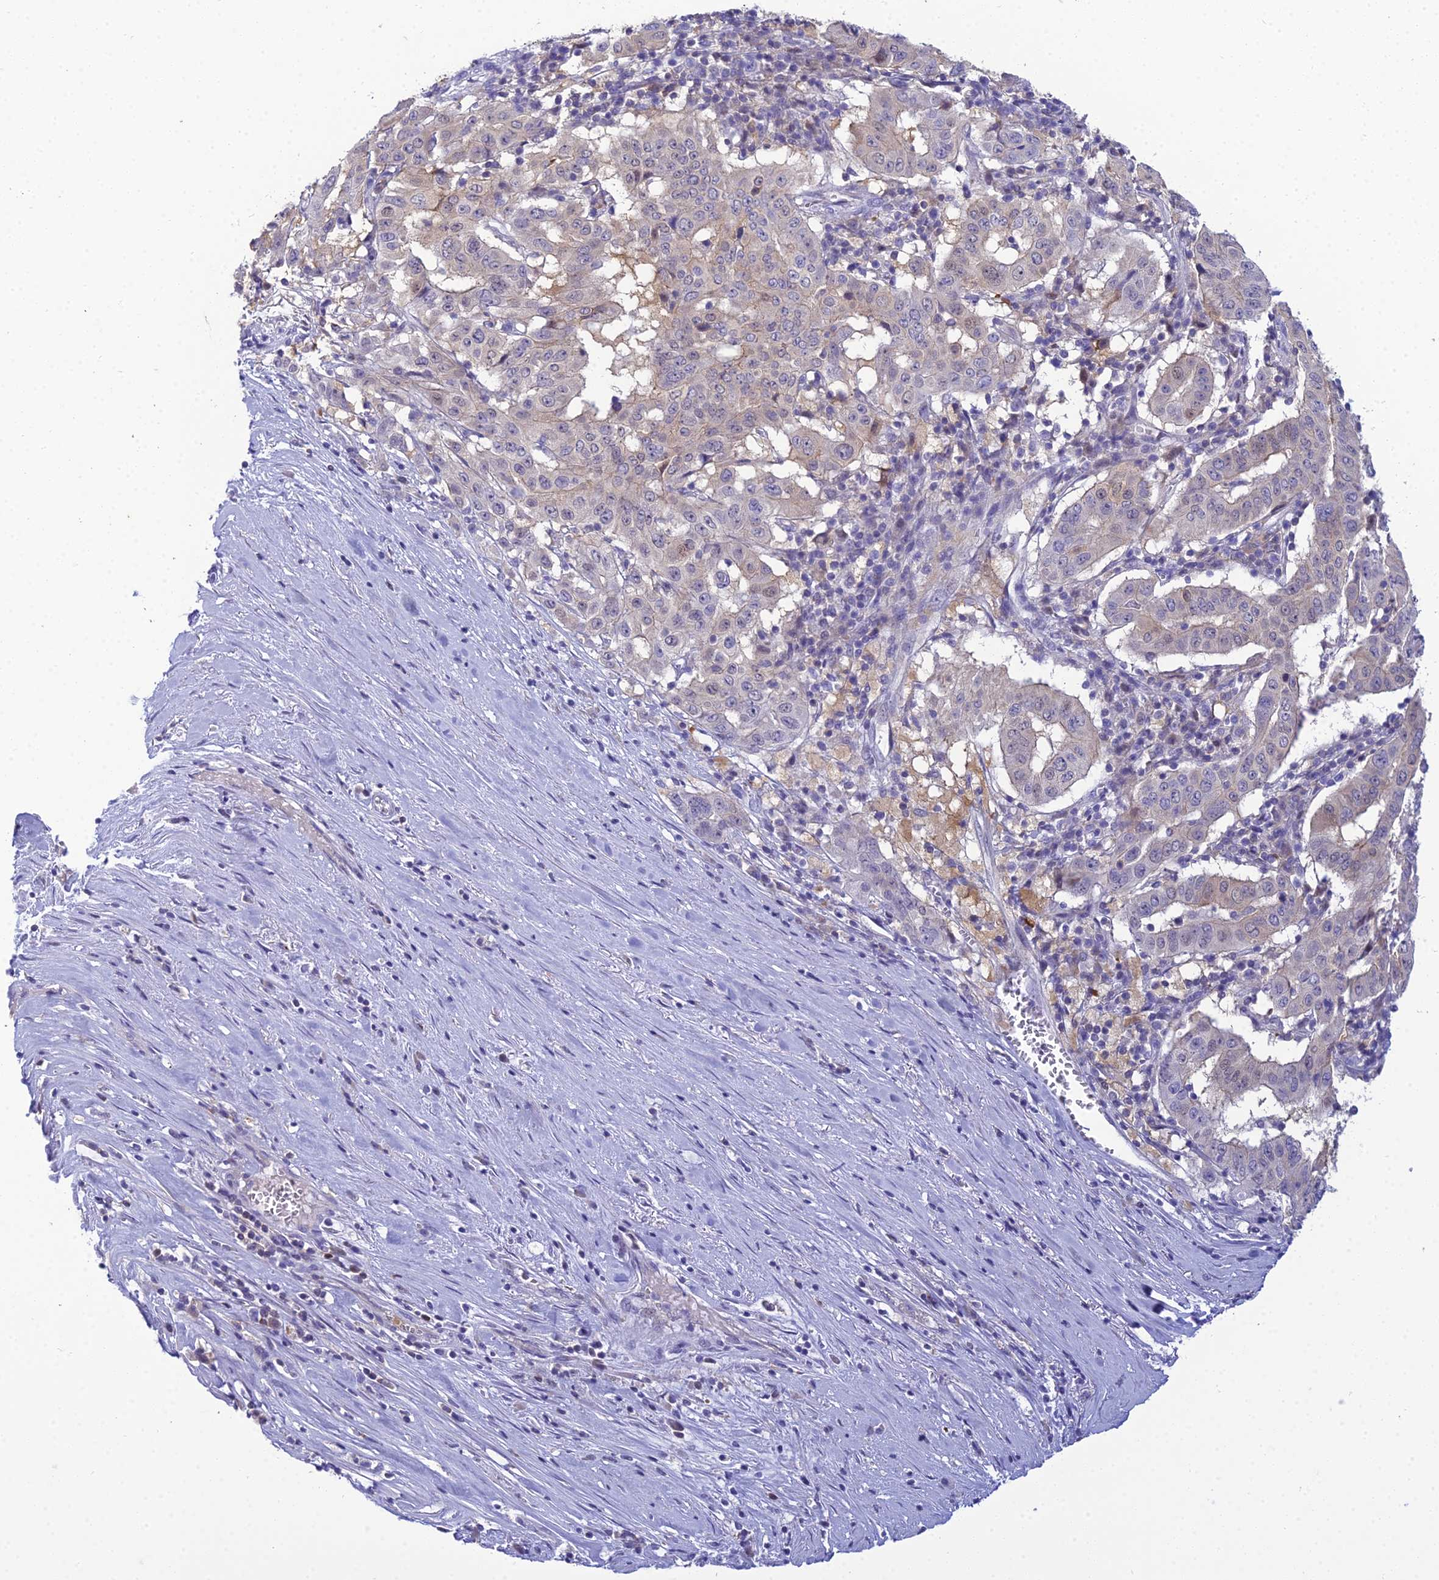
{"staining": {"intensity": "weak", "quantity": "25%-75%", "location": "cytoplasmic/membranous"}, "tissue": "pancreatic cancer", "cell_type": "Tumor cells", "image_type": "cancer", "snomed": [{"axis": "morphology", "description": "Adenocarcinoma, NOS"}, {"axis": "topography", "description": "Pancreas"}], "caption": "Protein expression by immunohistochemistry exhibits weak cytoplasmic/membranous staining in about 25%-75% of tumor cells in pancreatic cancer.", "gene": "ZMIZ1", "patient": {"sex": "male", "age": 63}}